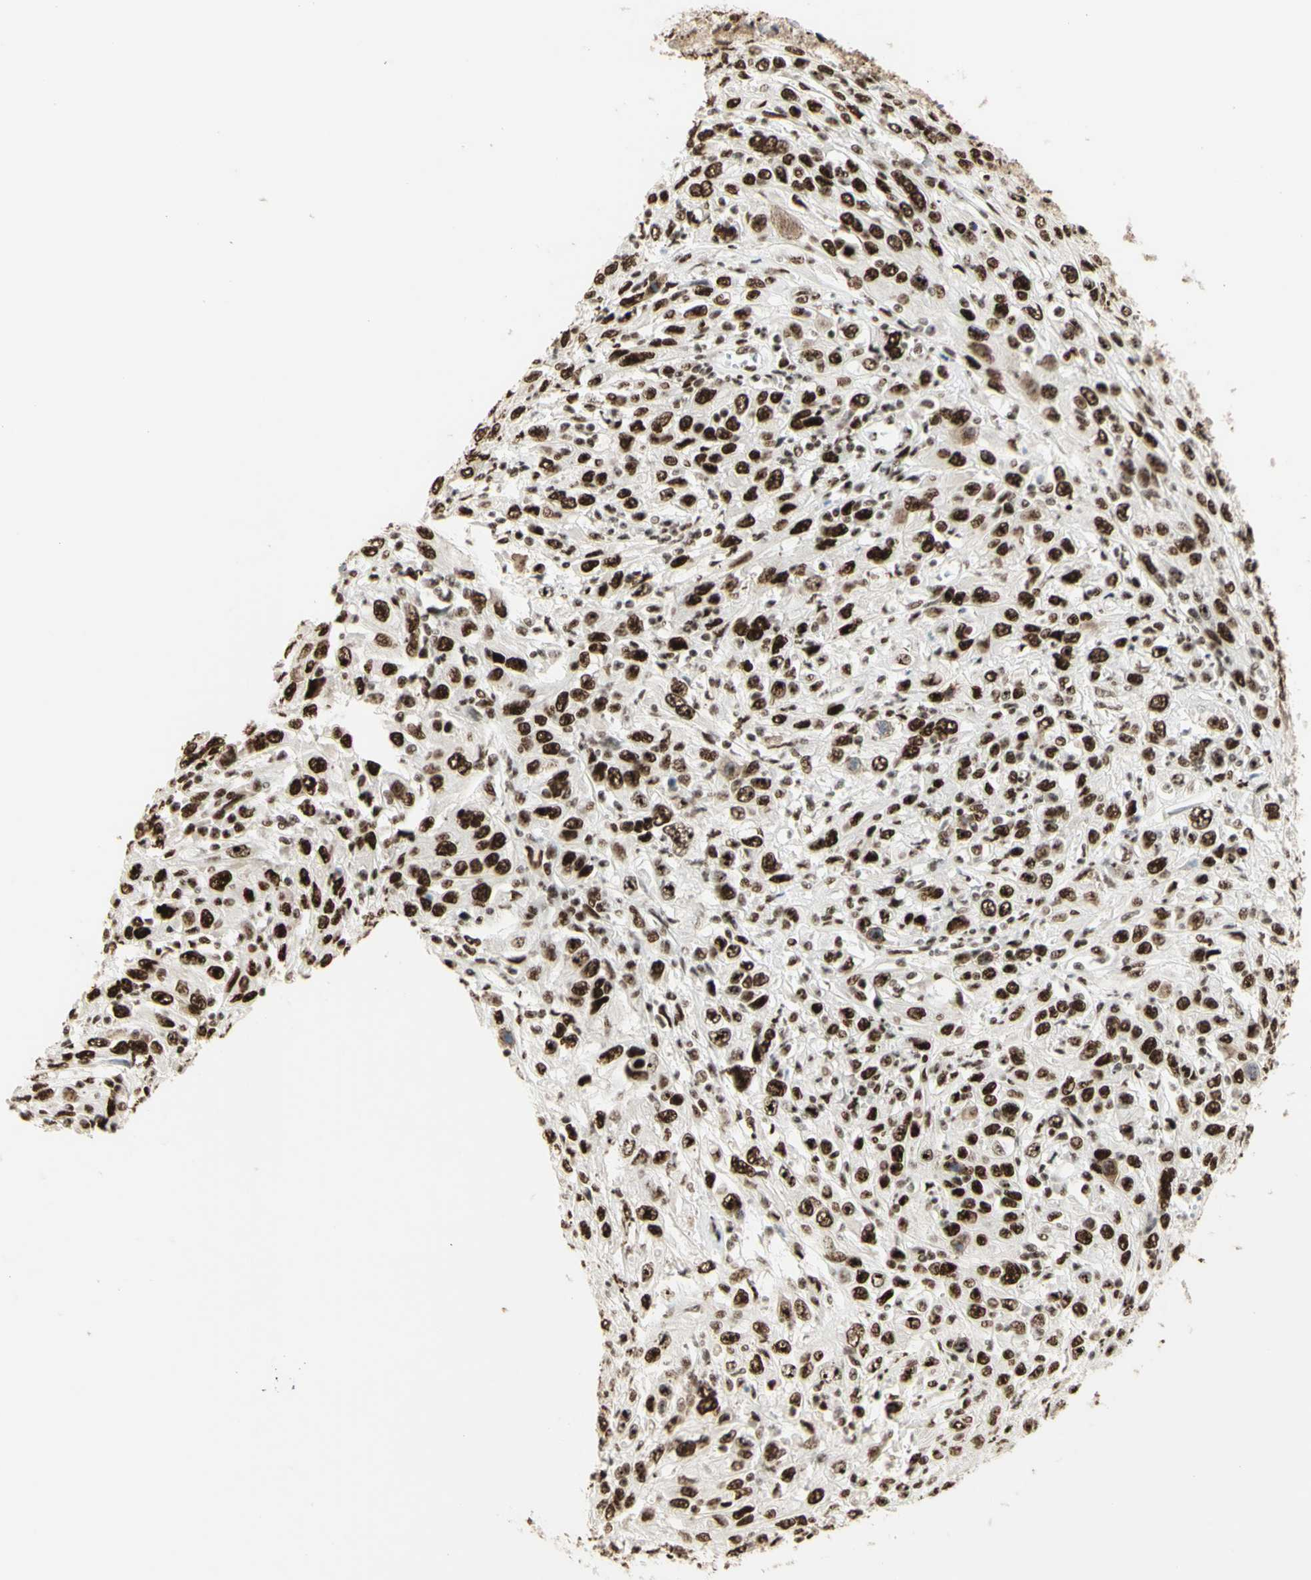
{"staining": {"intensity": "strong", "quantity": ">75%", "location": "nuclear"}, "tissue": "cervical cancer", "cell_type": "Tumor cells", "image_type": "cancer", "snomed": [{"axis": "morphology", "description": "Squamous cell carcinoma, NOS"}, {"axis": "topography", "description": "Cervix"}], "caption": "Cervical cancer stained for a protein (brown) exhibits strong nuclear positive expression in about >75% of tumor cells.", "gene": "DHX9", "patient": {"sex": "female", "age": 46}}